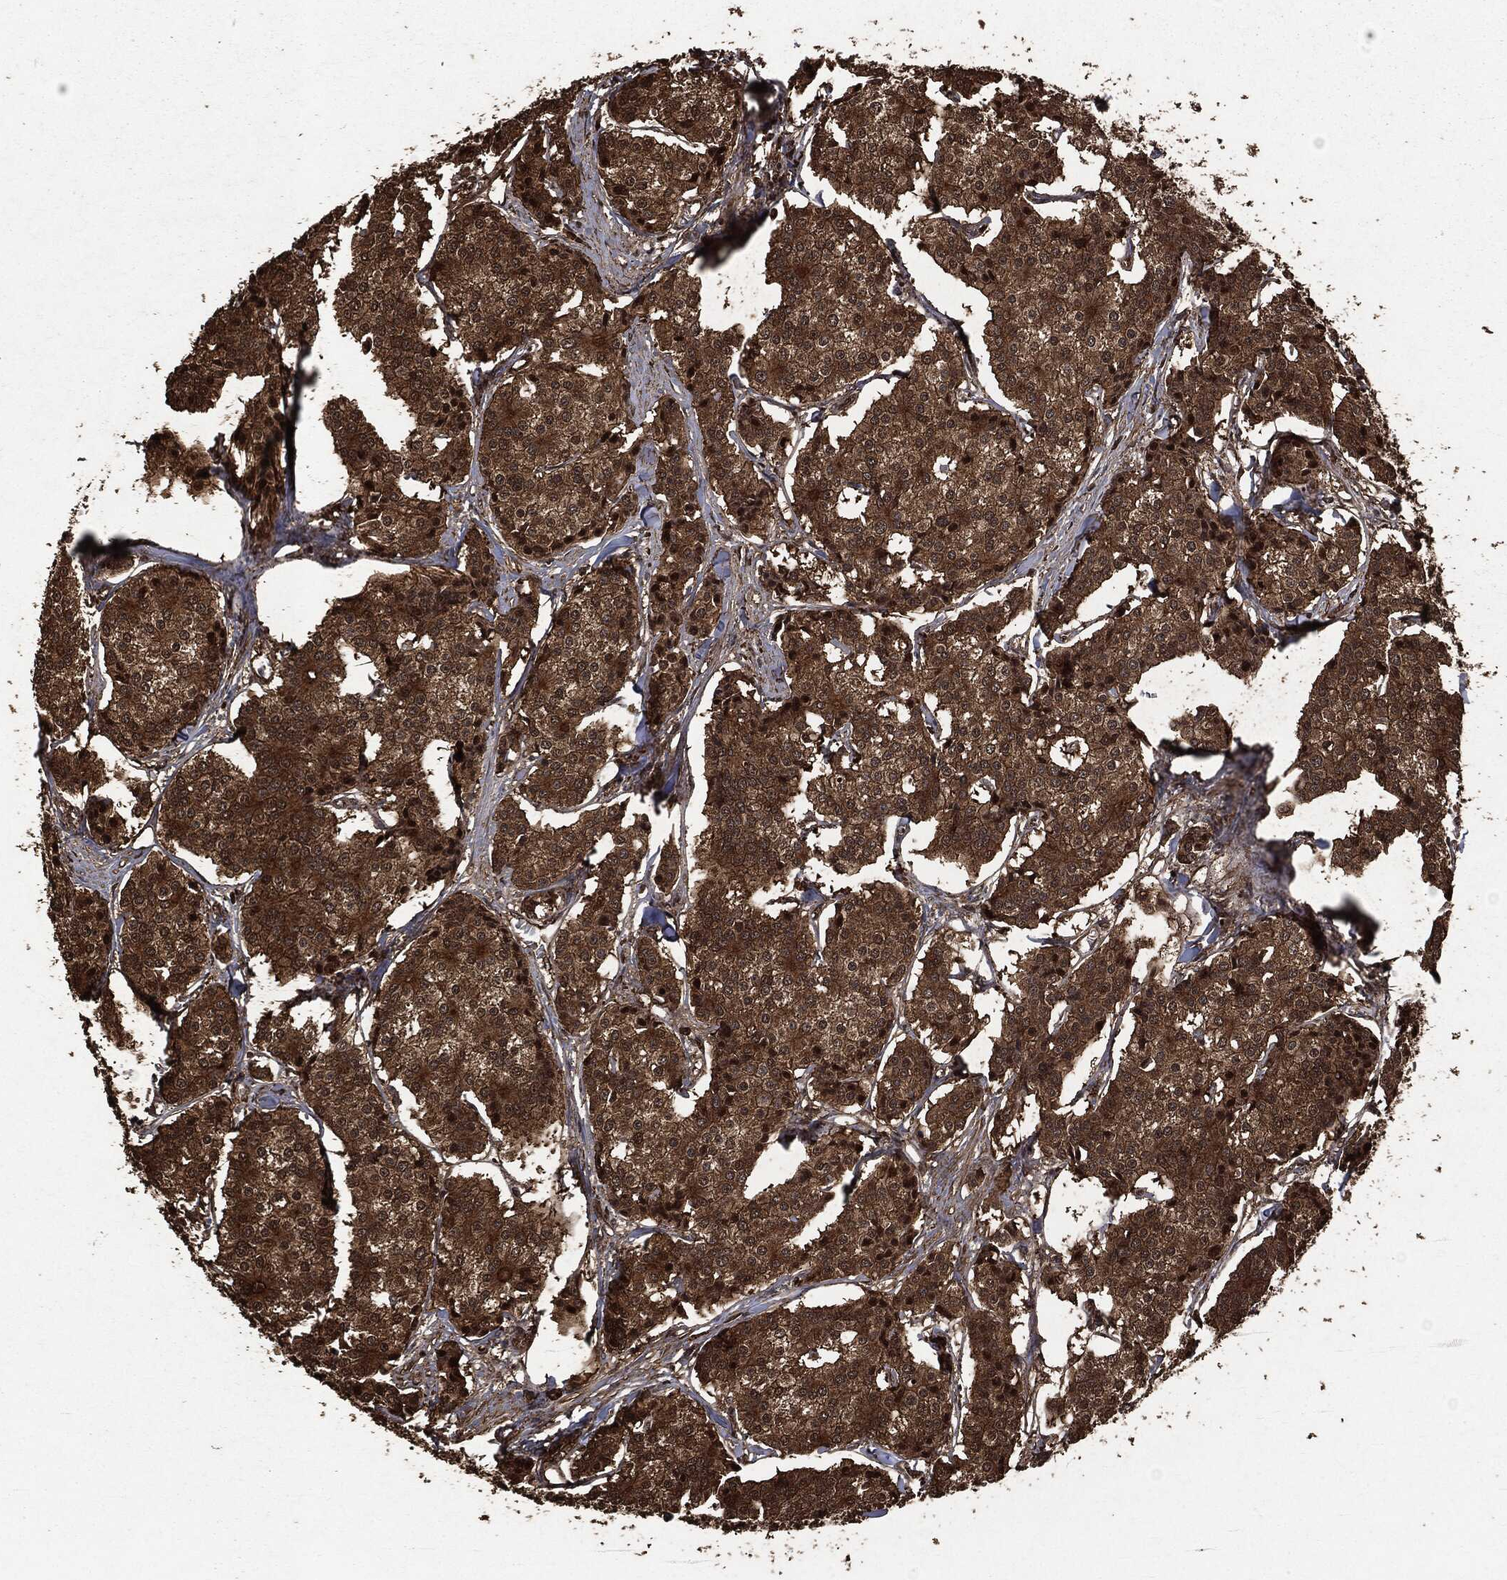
{"staining": {"intensity": "strong", "quantity": "25%-75%", "location": "cytoplasmic/membranous,nuclear"}, "tissue": "carcinoid", "cell_type": "Tumor cells", "image_type": "cancer", "snomed": [{"axis": "morphology", "description": "Carcinoid, malignant, NOS"}, {"axis": "topography", "description": "Small intestine"}], "caption": "Human carcinoid (malignant) stained for a protein (brown) demonstrates strong cytoplasmic/membranous and nuclear positive staining in about 25%-75% of tumor cells.", "gene": "HRAS", "patient": {"sex": "female", "age": 65}}